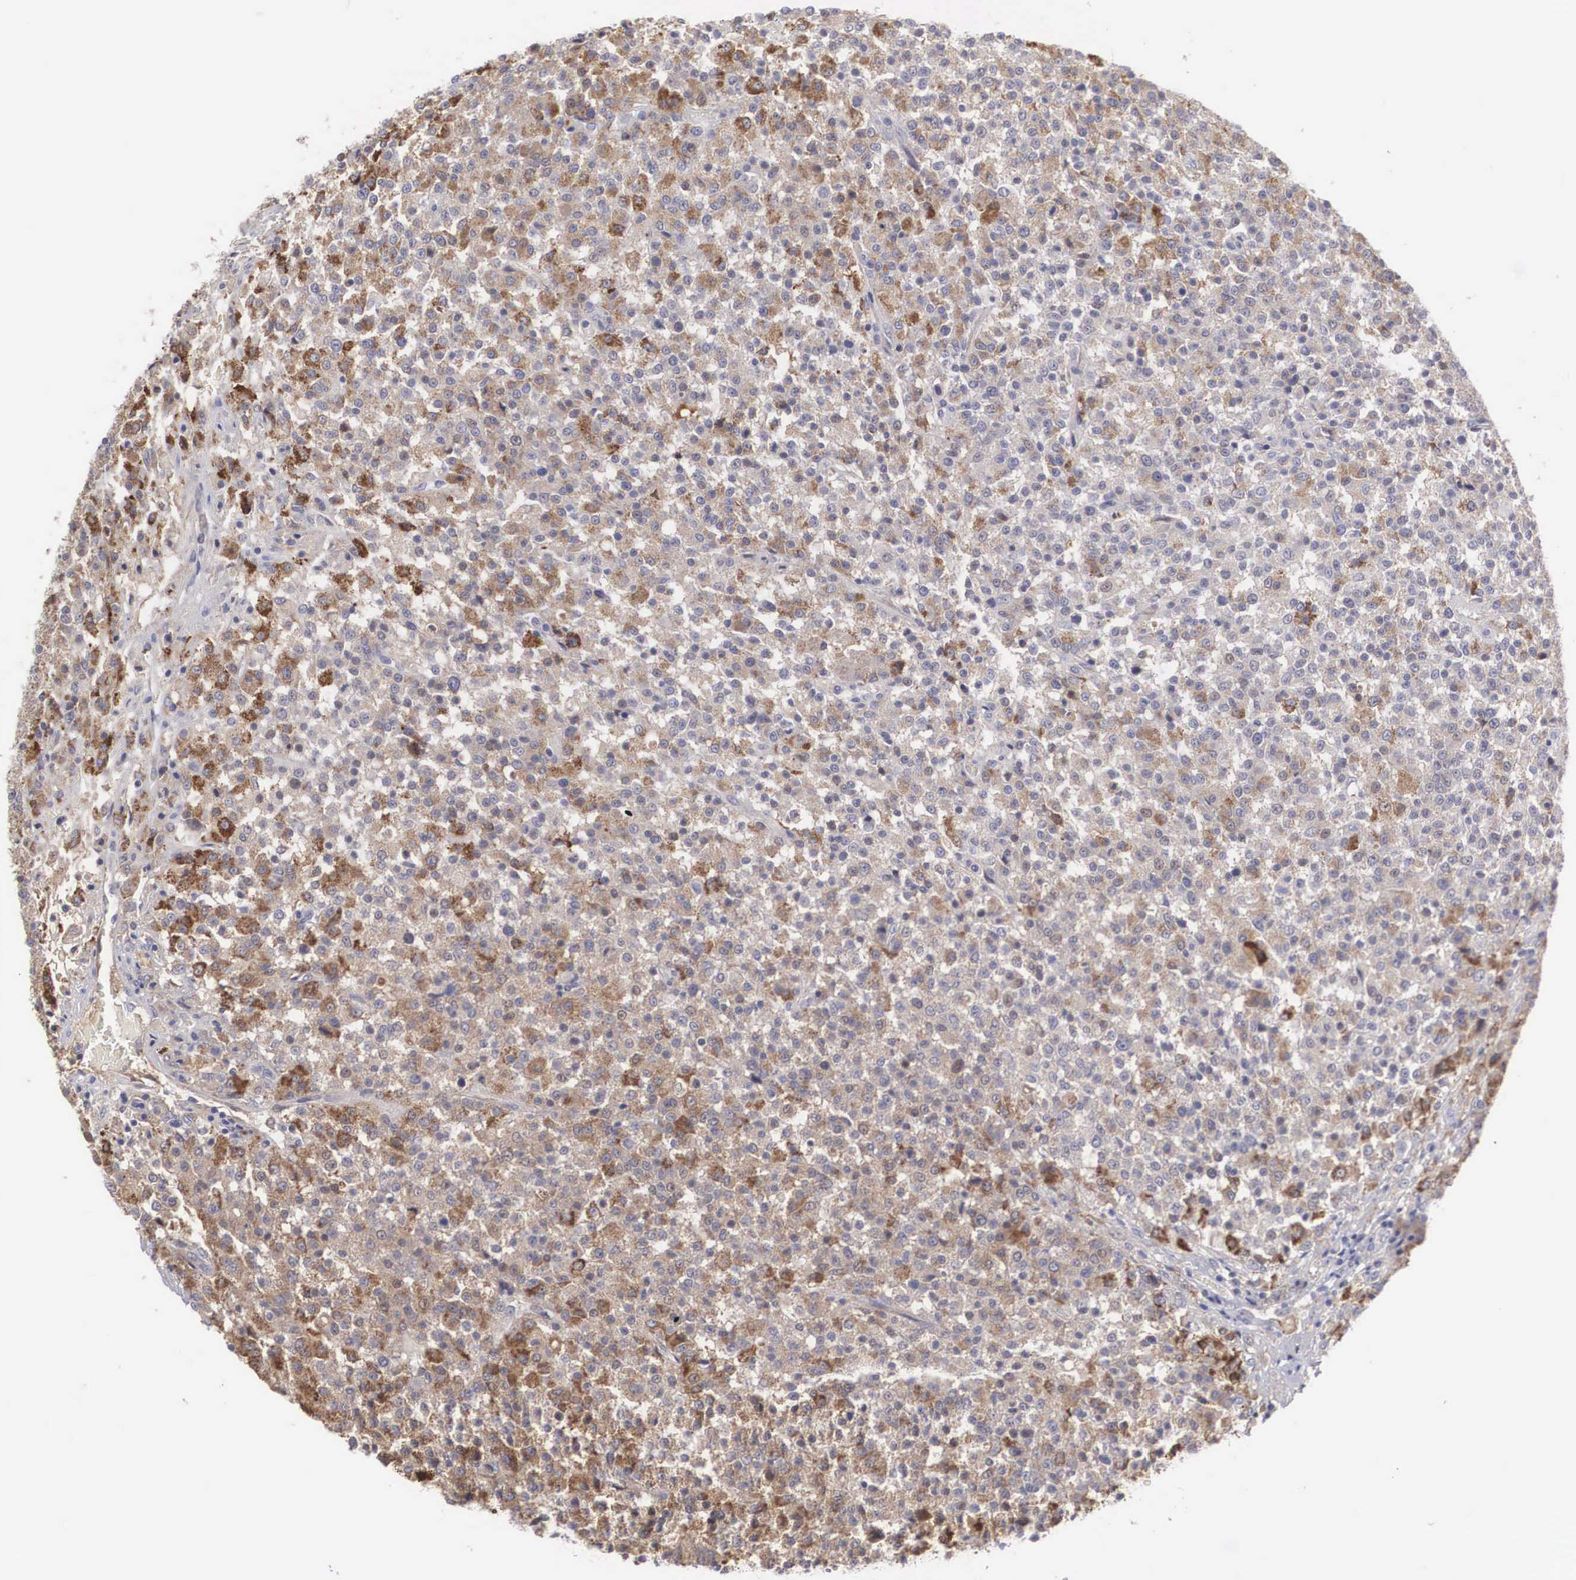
{"staining": {"intensity": "moderate", "quantity": "25%-75%", "location": "cytoplasmic/membranous"}, "tissue": "testis cancer", "cell_type": "Tumor cells", "image_type": "cancer", "snomed": [{"axis": "morphology", "description": "Seminoma, NOS"}, {"axis": "topography", "description": "Testis"}], "caption": "DAB (3,3'-diaminobenzidine) immunohistochemical staining of testis seminoma displays moderate cytoplasmic/membranous protein positivity in about 25%-75% of tumor cells.", "gene": "RBPJ", "patient": {"sex": "male", "age": 59}}